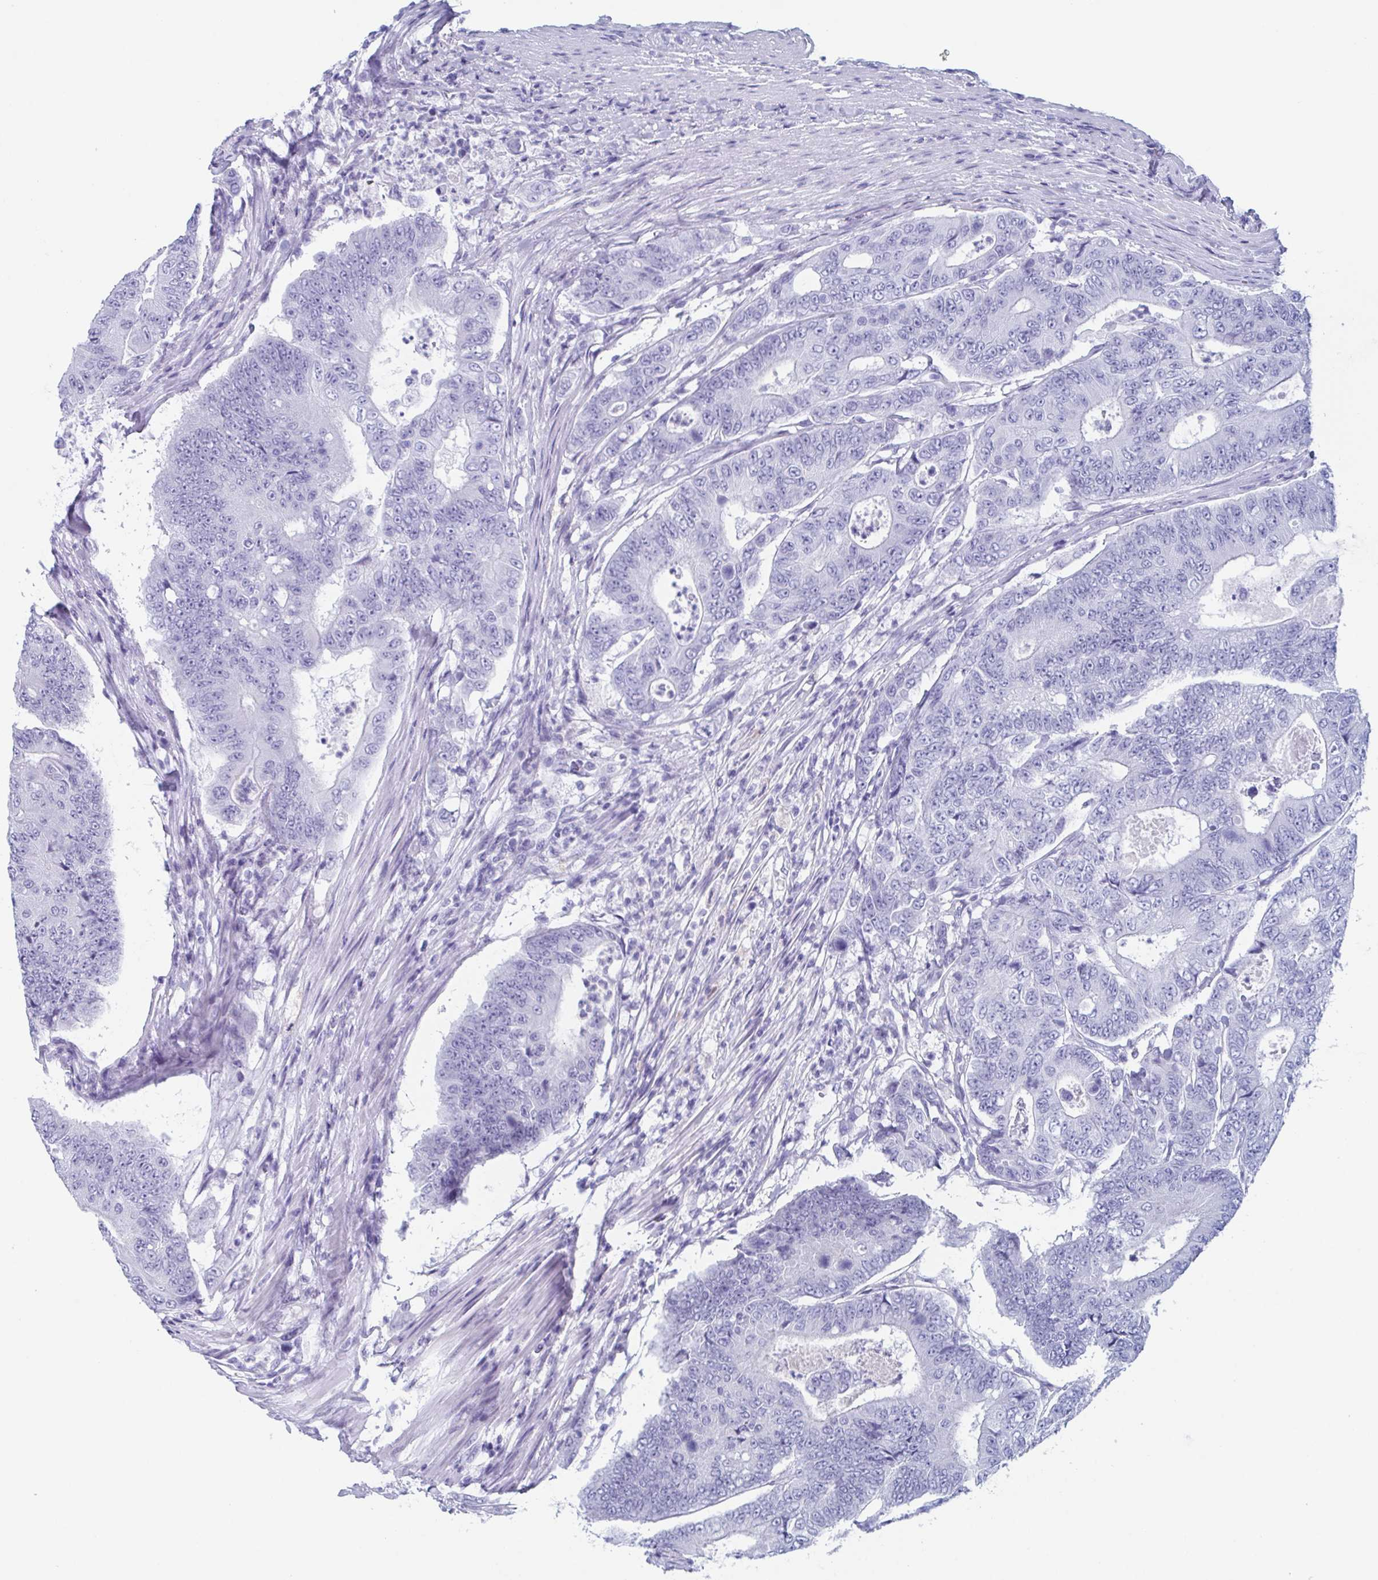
{"staining": {"intensity": "negative", "quantity": "none", "location": "none"}, "tissue": "colorectal cancer", "cell_type": "Tumor cells", "image_type": "cancer", "snomed": [{"axis": "morphology", "description": "Adenocarcinoma, NOS"}, {"axis": "topography", "description": "Colon"}], "caption": "Human colorectal adenocarcinoma stained for a protein using immunohistochemistry displays no expression in tumor cells.", "gene": "LYRM2", "patient": {"sex": "female", "age": 48}}